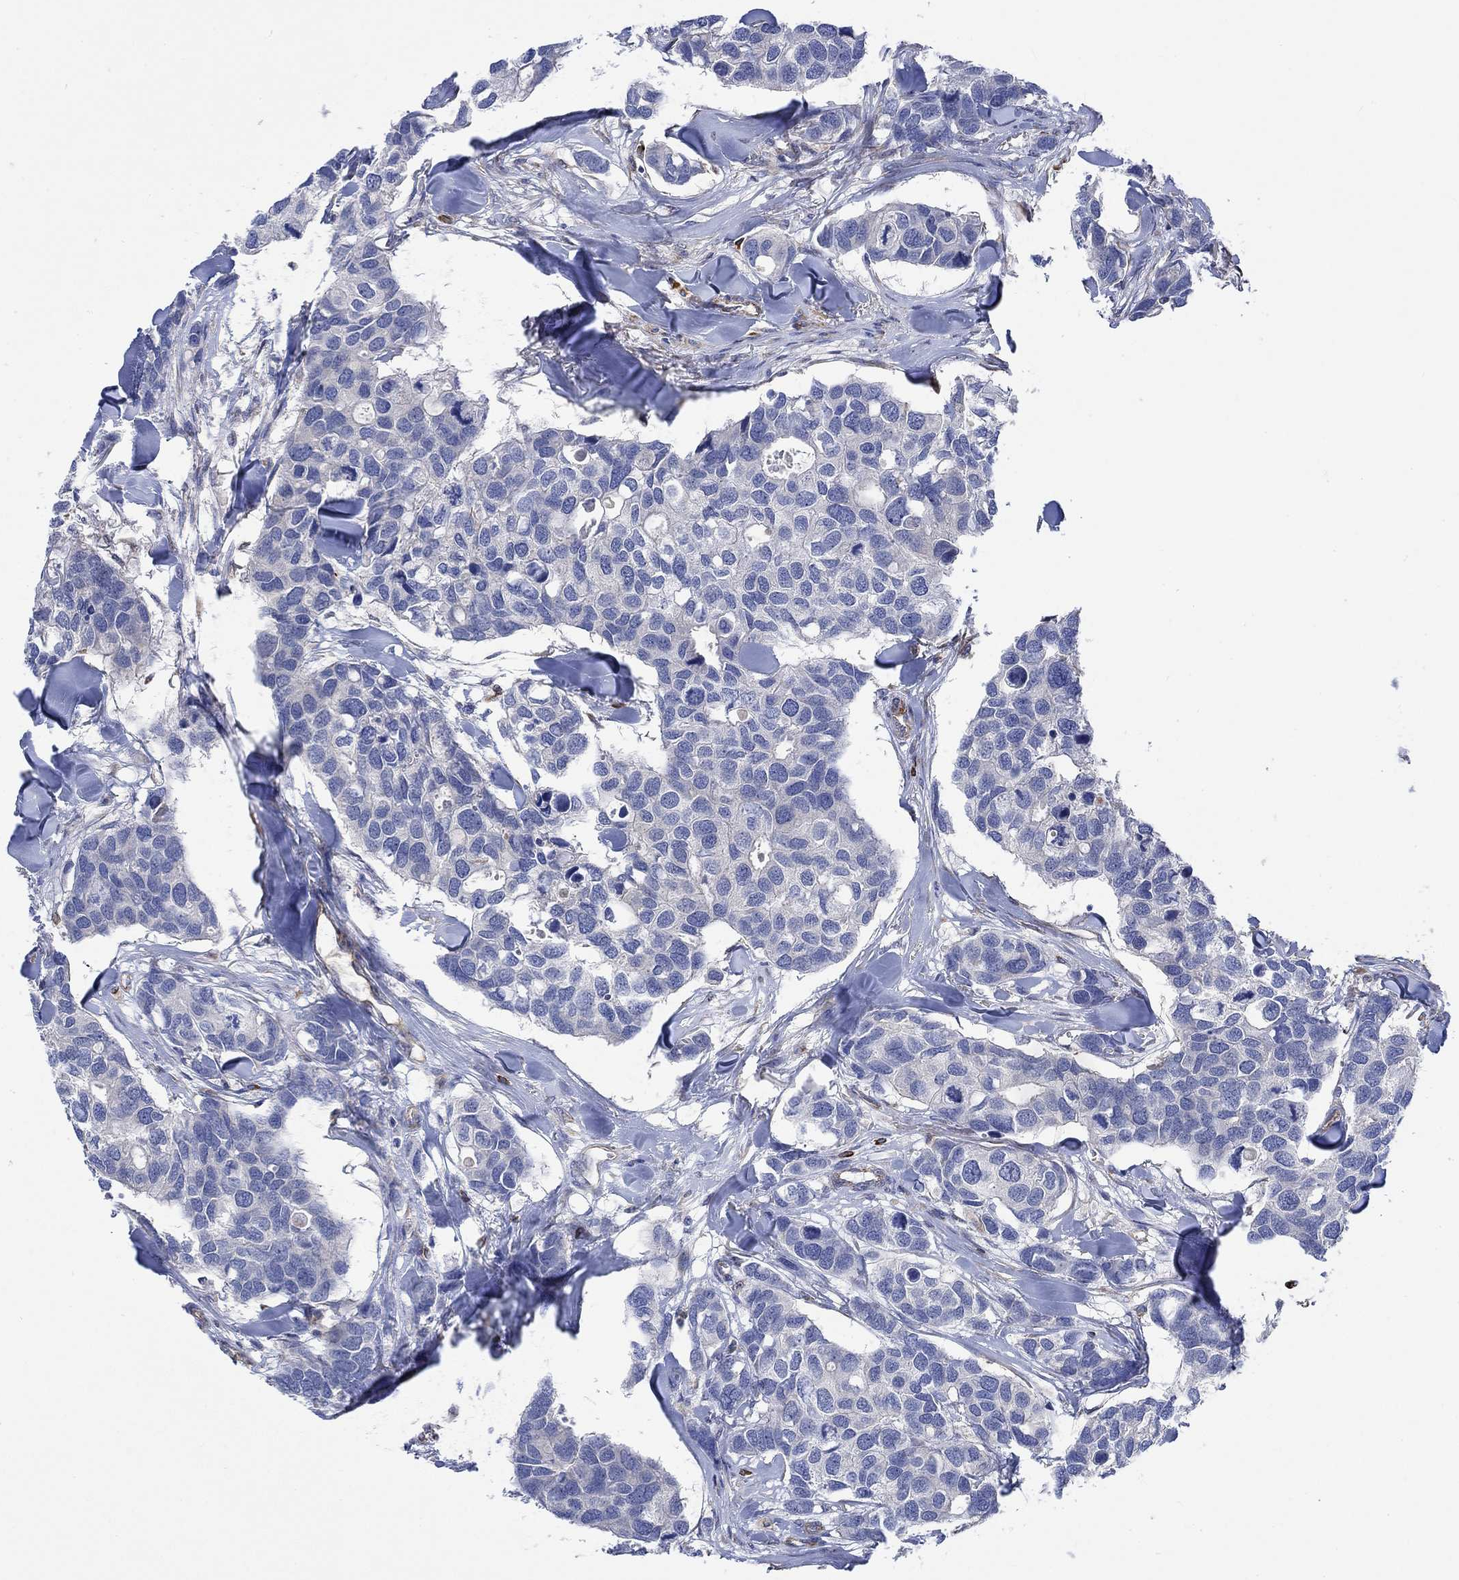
{"staining": {"intensity": "negative", "quantity": "none", "location": "none"}, "tissue": "breast cancer", "cell_type": "Tumor cells", "image_type": "cancer", "snomed": [{"axis": "morphology", "description": "Duct carcinoma"}, {"axis": "topography", "description": "Breast"}], "caption": "Intraductal carcinoma (breast) was stained to show a protein in brown. There is no significant expression in tumor cells.", "gene": "CAMK1D", "patient": {"sex": "female", "age": 83}}